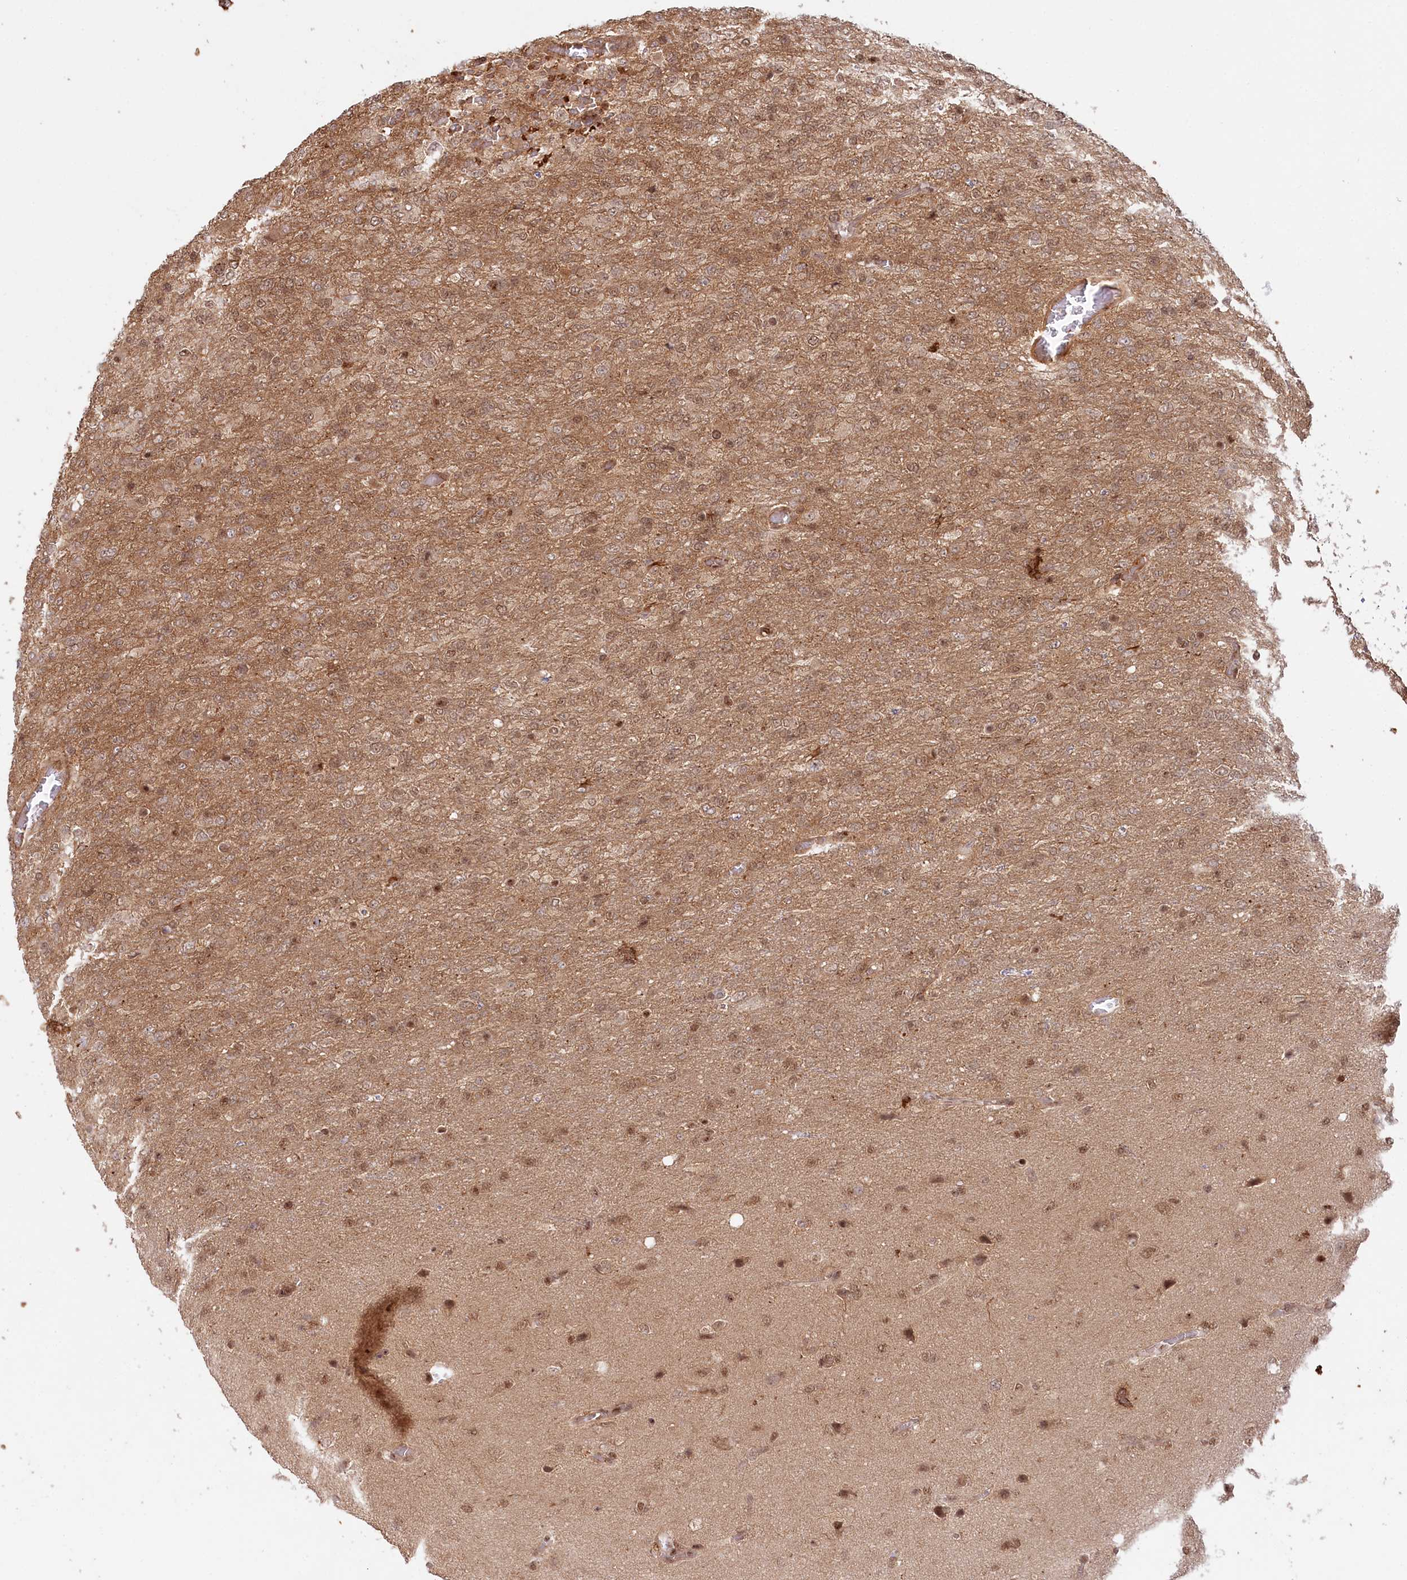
{"staining": {"intensity": "moderate", "quantity": ">75%", "location": "cytoplasmic/membranous,nuclear"}, "tissue": "glioma", "cell_type": "Tumor cells", "image_type": "cancer", "snomed": [{"axis": "morphology", "description": "Glioma, malignant, High grade"}, {"axis": "topography", "description": "Brain"}], "caption": "The micrograph displays staining of glioma, revealing moderate cytoplasmic/membranous and nuclear protein positivity (brown color) within tumor cells. (DAB = brown stain, brightfield microscopy at high magnification).", "gene": "CCDC65", "patient": {"sex": "female", "age": 74}}